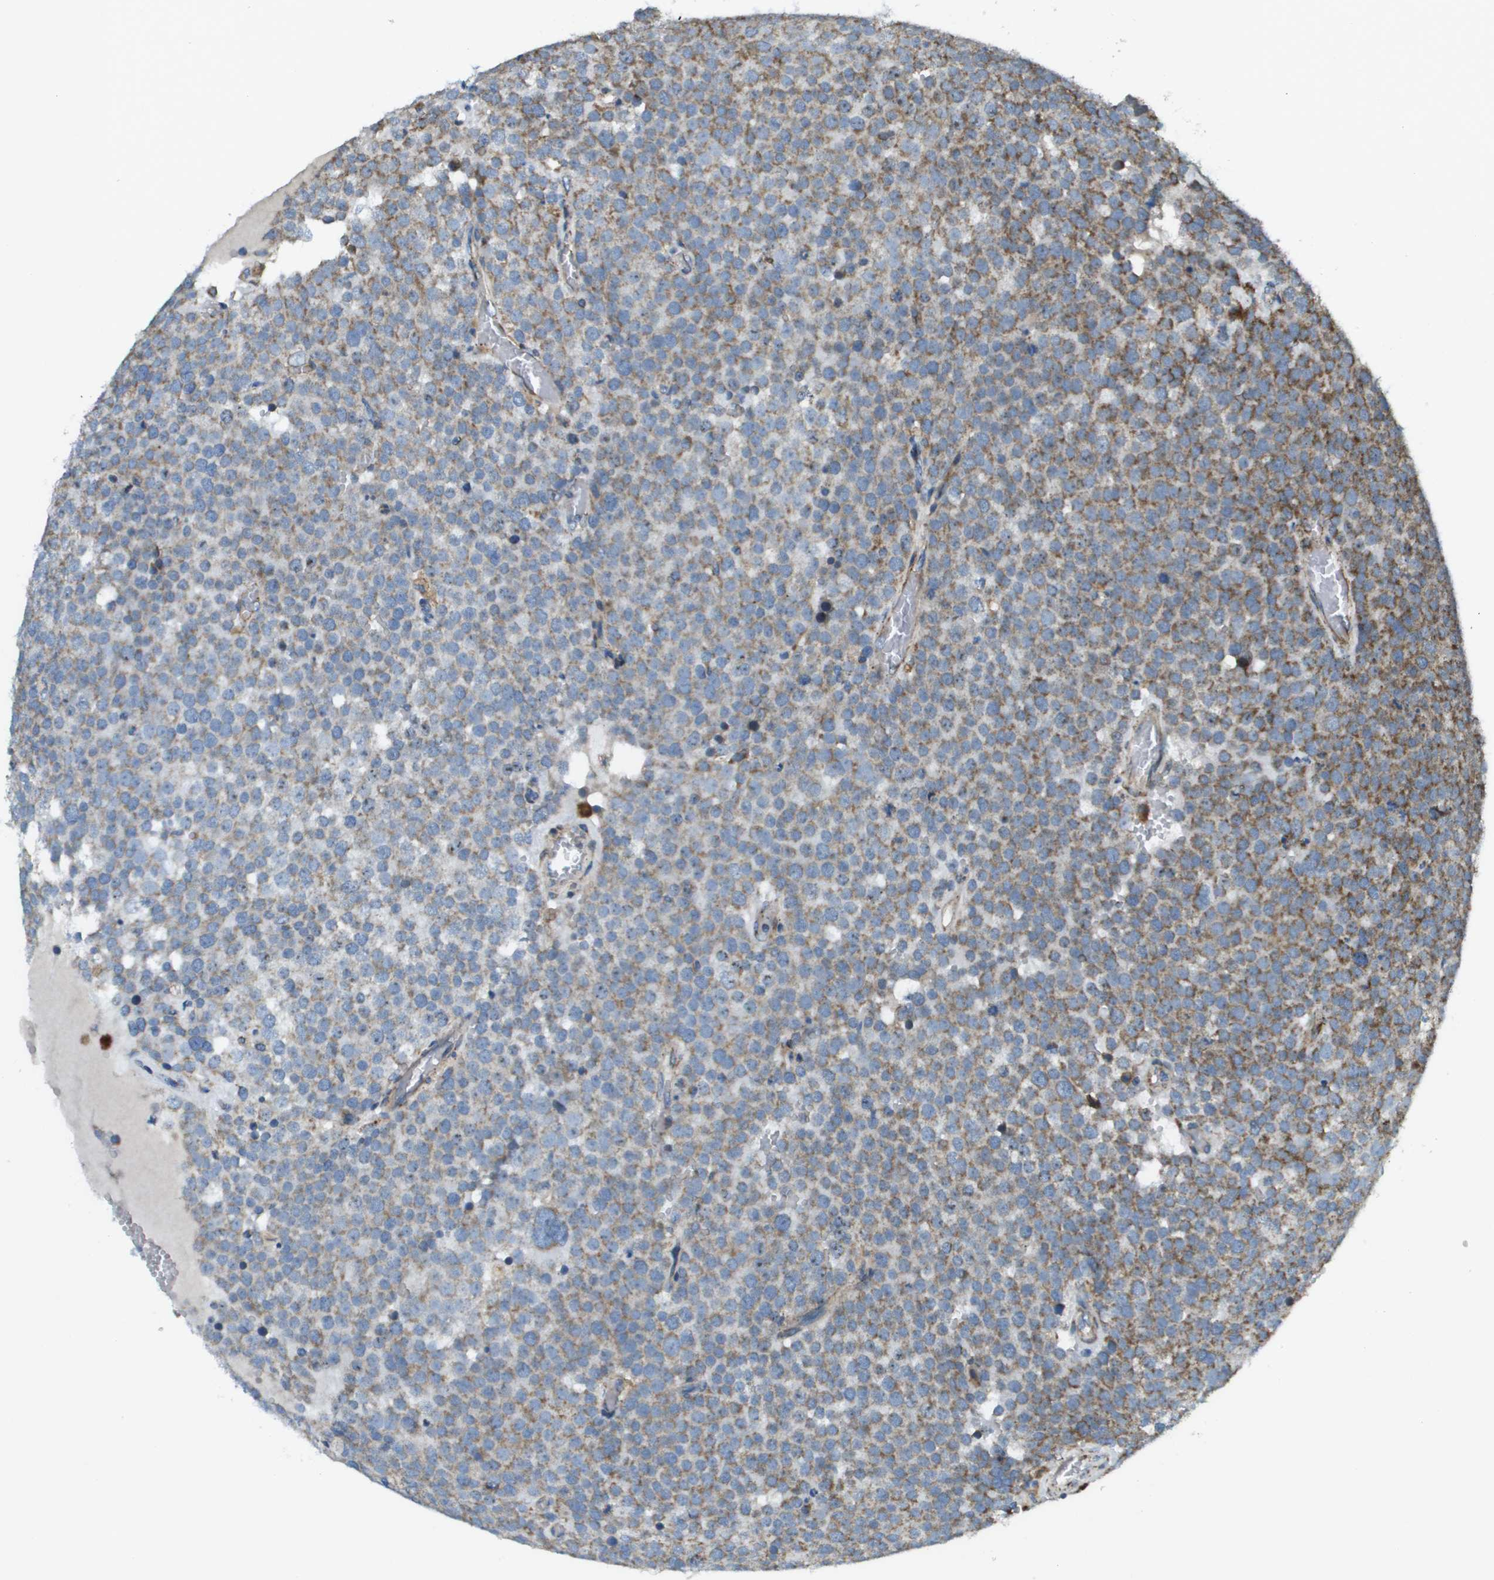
{"staining": {"intensity": "weak", "quantity": "<25%", "location": "cytoplasmic/membranous"}, "tissue": "testis cancer", "cell_type": "Tumor cells", "image_type": "cancer", "snomed": [{"axis": "morphology", "description": "Normal tissue, NOS"}, {"axis": "morphology", "description": "Seminoma, NOS"}, {"axis": "topography", "description": "Testis"}], "caption": "A histopathology image of testis cancer (seminoma) stained for a protein reveals no brown staining in tumor cells.", "gene": "NRK", "patient": {"sex": "male", "age": 71}}